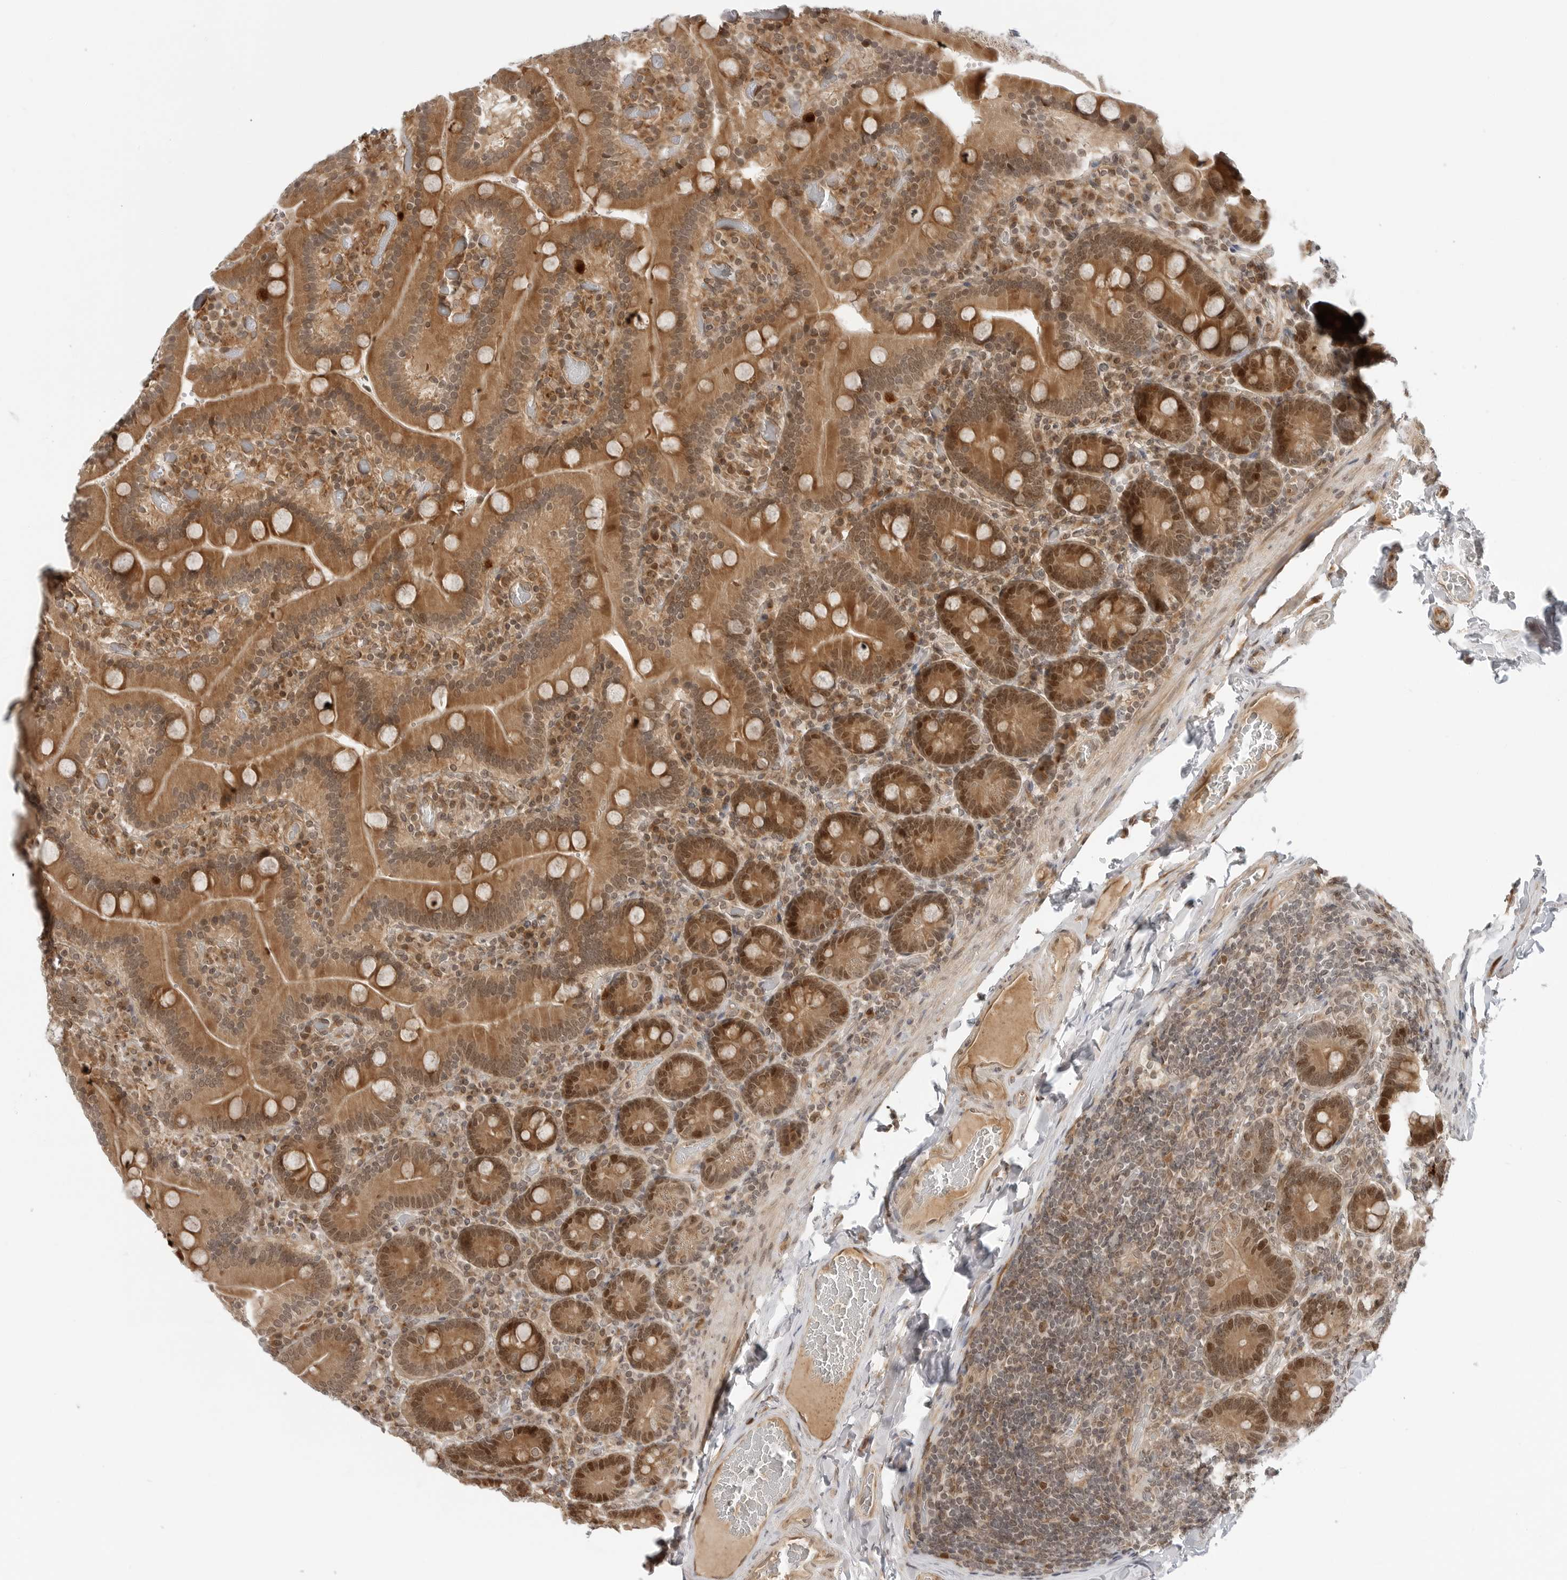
{"staining": {"intensity": "strong", "quantity": ">75%", "location": "cytoplasmic/membranous,nuclear"}, "tissue": "duodenum", "cell_type": "Glandular cells", "image_type": "normal", "snomed": [{"axis": "morphology", "description": "Normal tissue, NOS"}, {"axis": "topography", "description": "Duodenum"}], "caption": "Strong cytoplasmic/membranous,nuclear positivity is seen in approximately >75% of glandular cells in benign duodenum.", "gene": "TIPRL", "patient": {"sex": "female", "age": 62}}